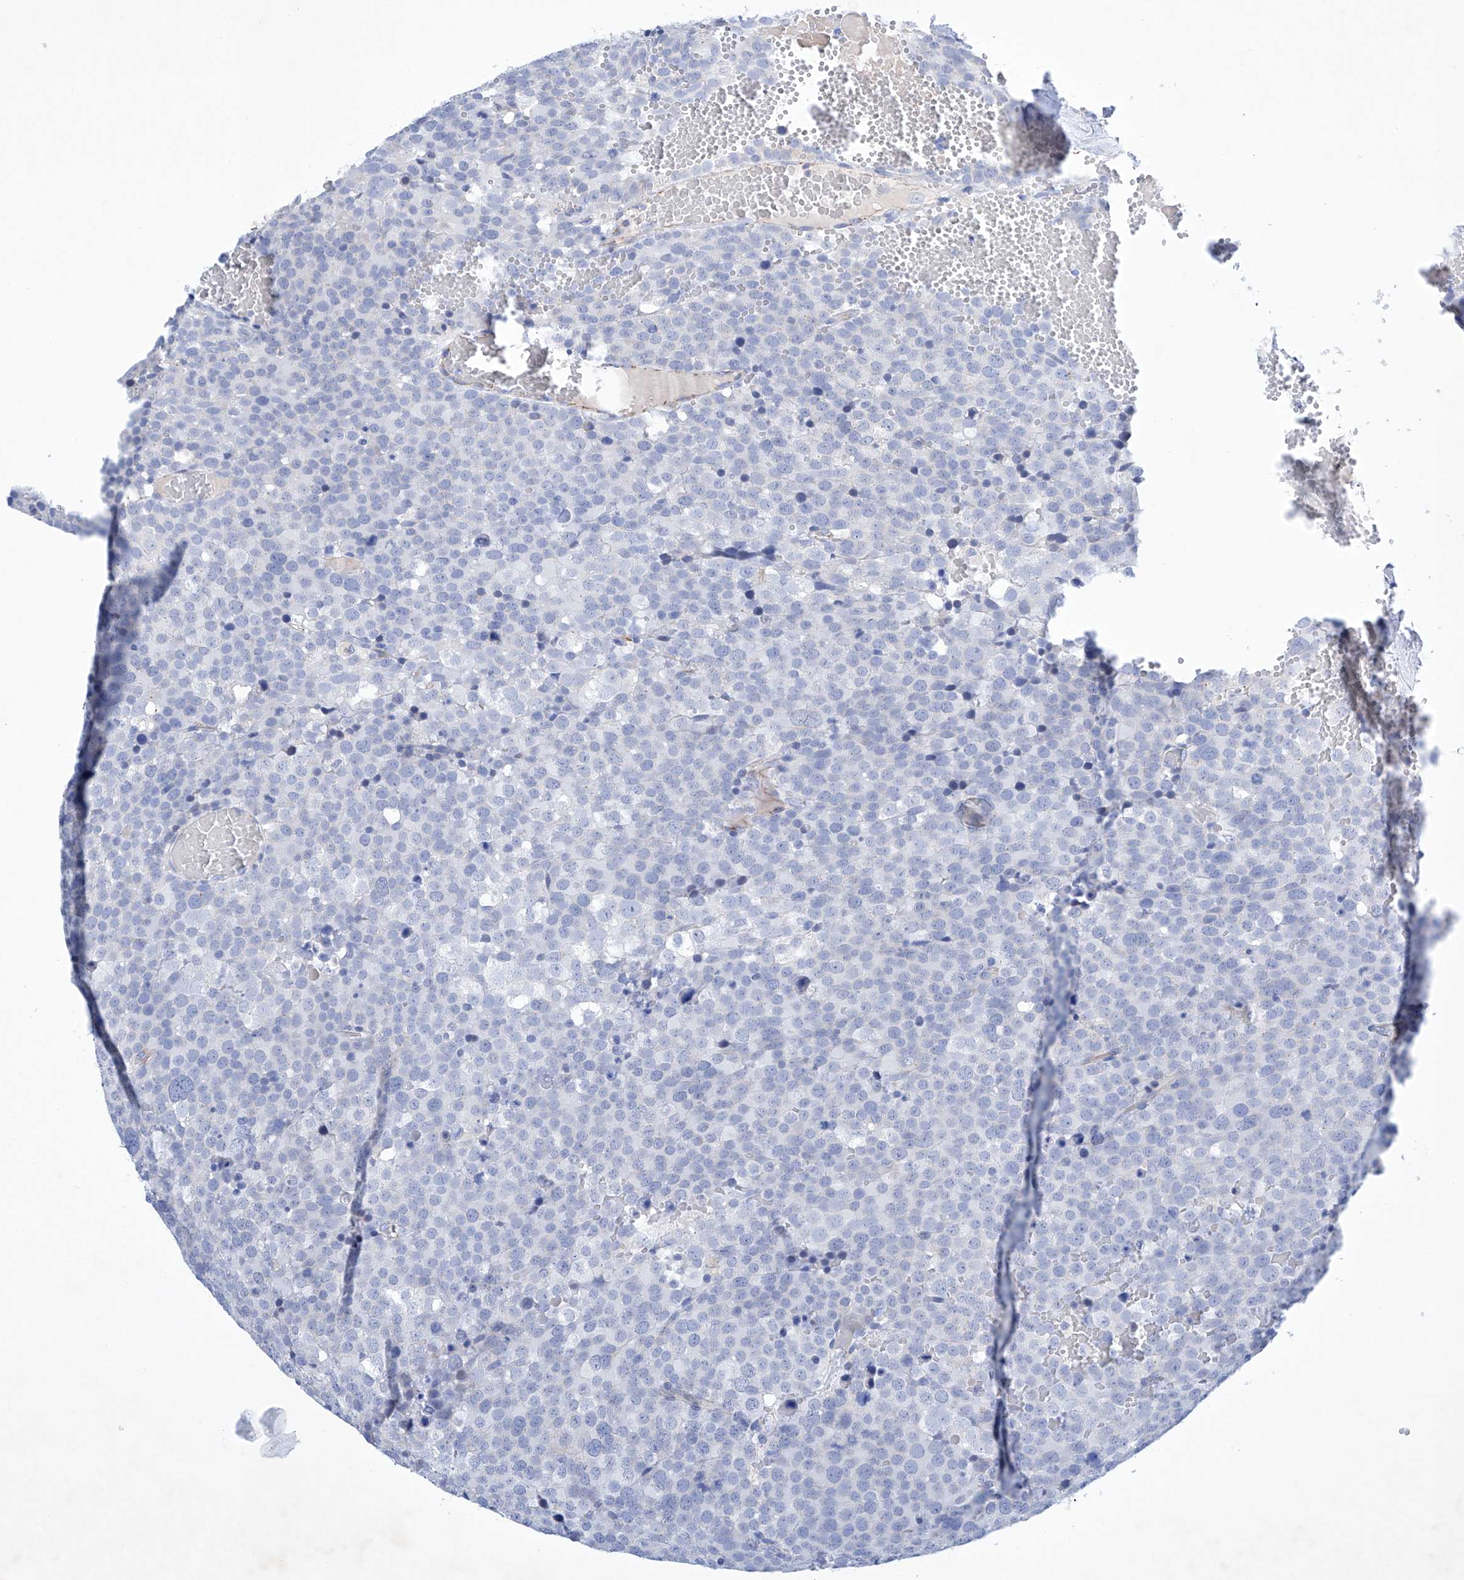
{"staining": {"intensity": "negative", "quantity": "none", "location": "none"}, "tissue": "testis cancer", "cell_type": "Tumor cells", "image_type": "cancer", "snomed": [{"axis": "morphology", "description": "Seminoma, NOS"}, {"axis": "topography", "description": "Testis"}], "caption": "Human testis cancer (seminoma) stained for a protein using IHC reveals no staining in tumor cells.", "gene": "ETV7", "patient": {"sex": "male", "age": 71}}